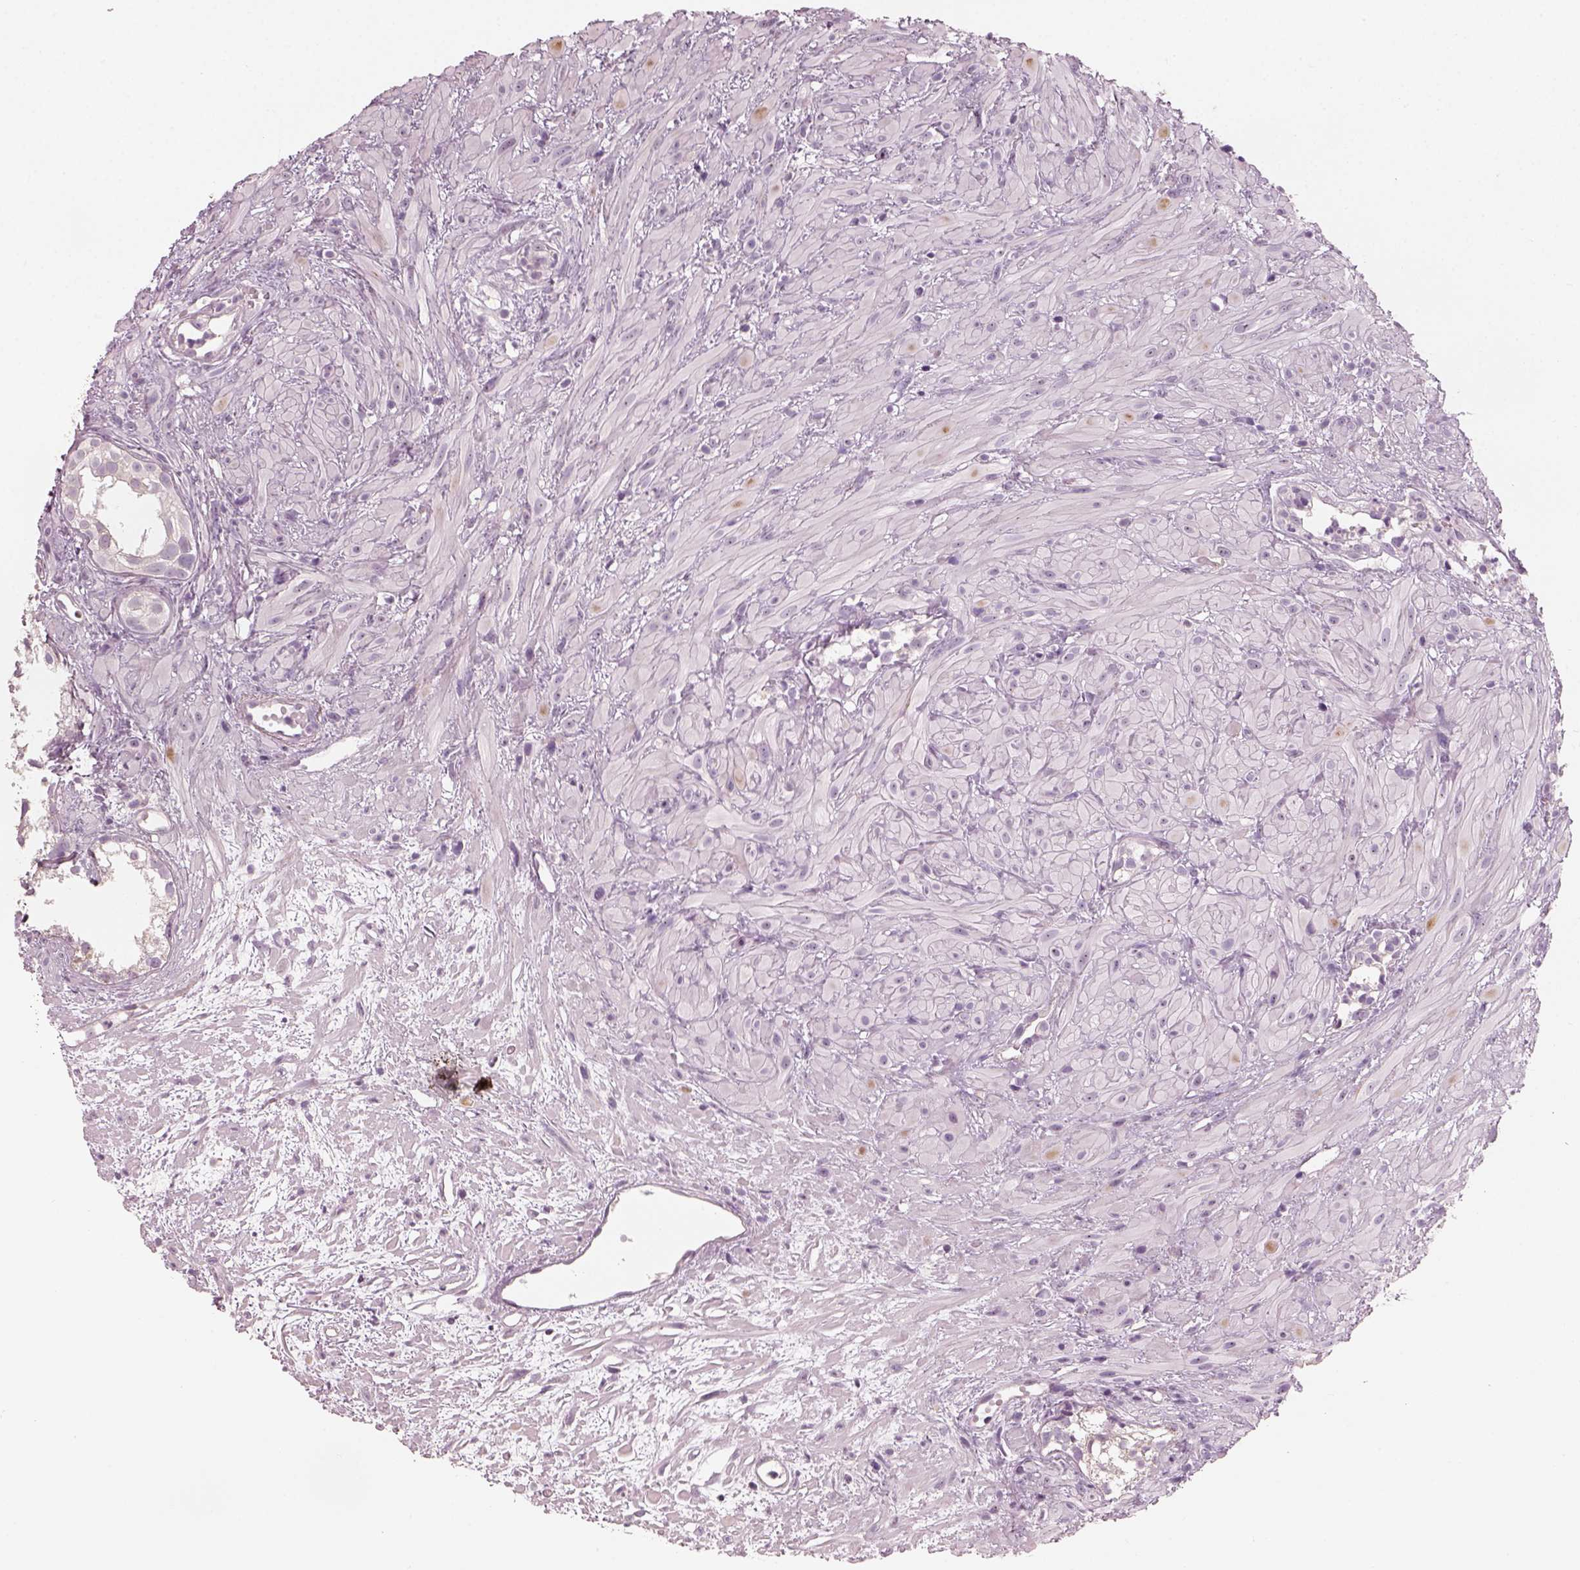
{"staining": {"intensity": "negative", "quantity": "none", "location": "none"}, "tissue": "prostate cancer", "cell_type": "Tumor cells", "image_type": "cancer", "snomed": [{"axis": "morphology", "description": "Adenocarcinoma, High grade"}, {"axis": "topography", "description": "Prostate"}], "caption": "IHC of human prostate high-grade adenocarcinoma shows no expression in tumor cells.", "gene": "CDS1", "patient": {"sex": "male", "age": 79}}